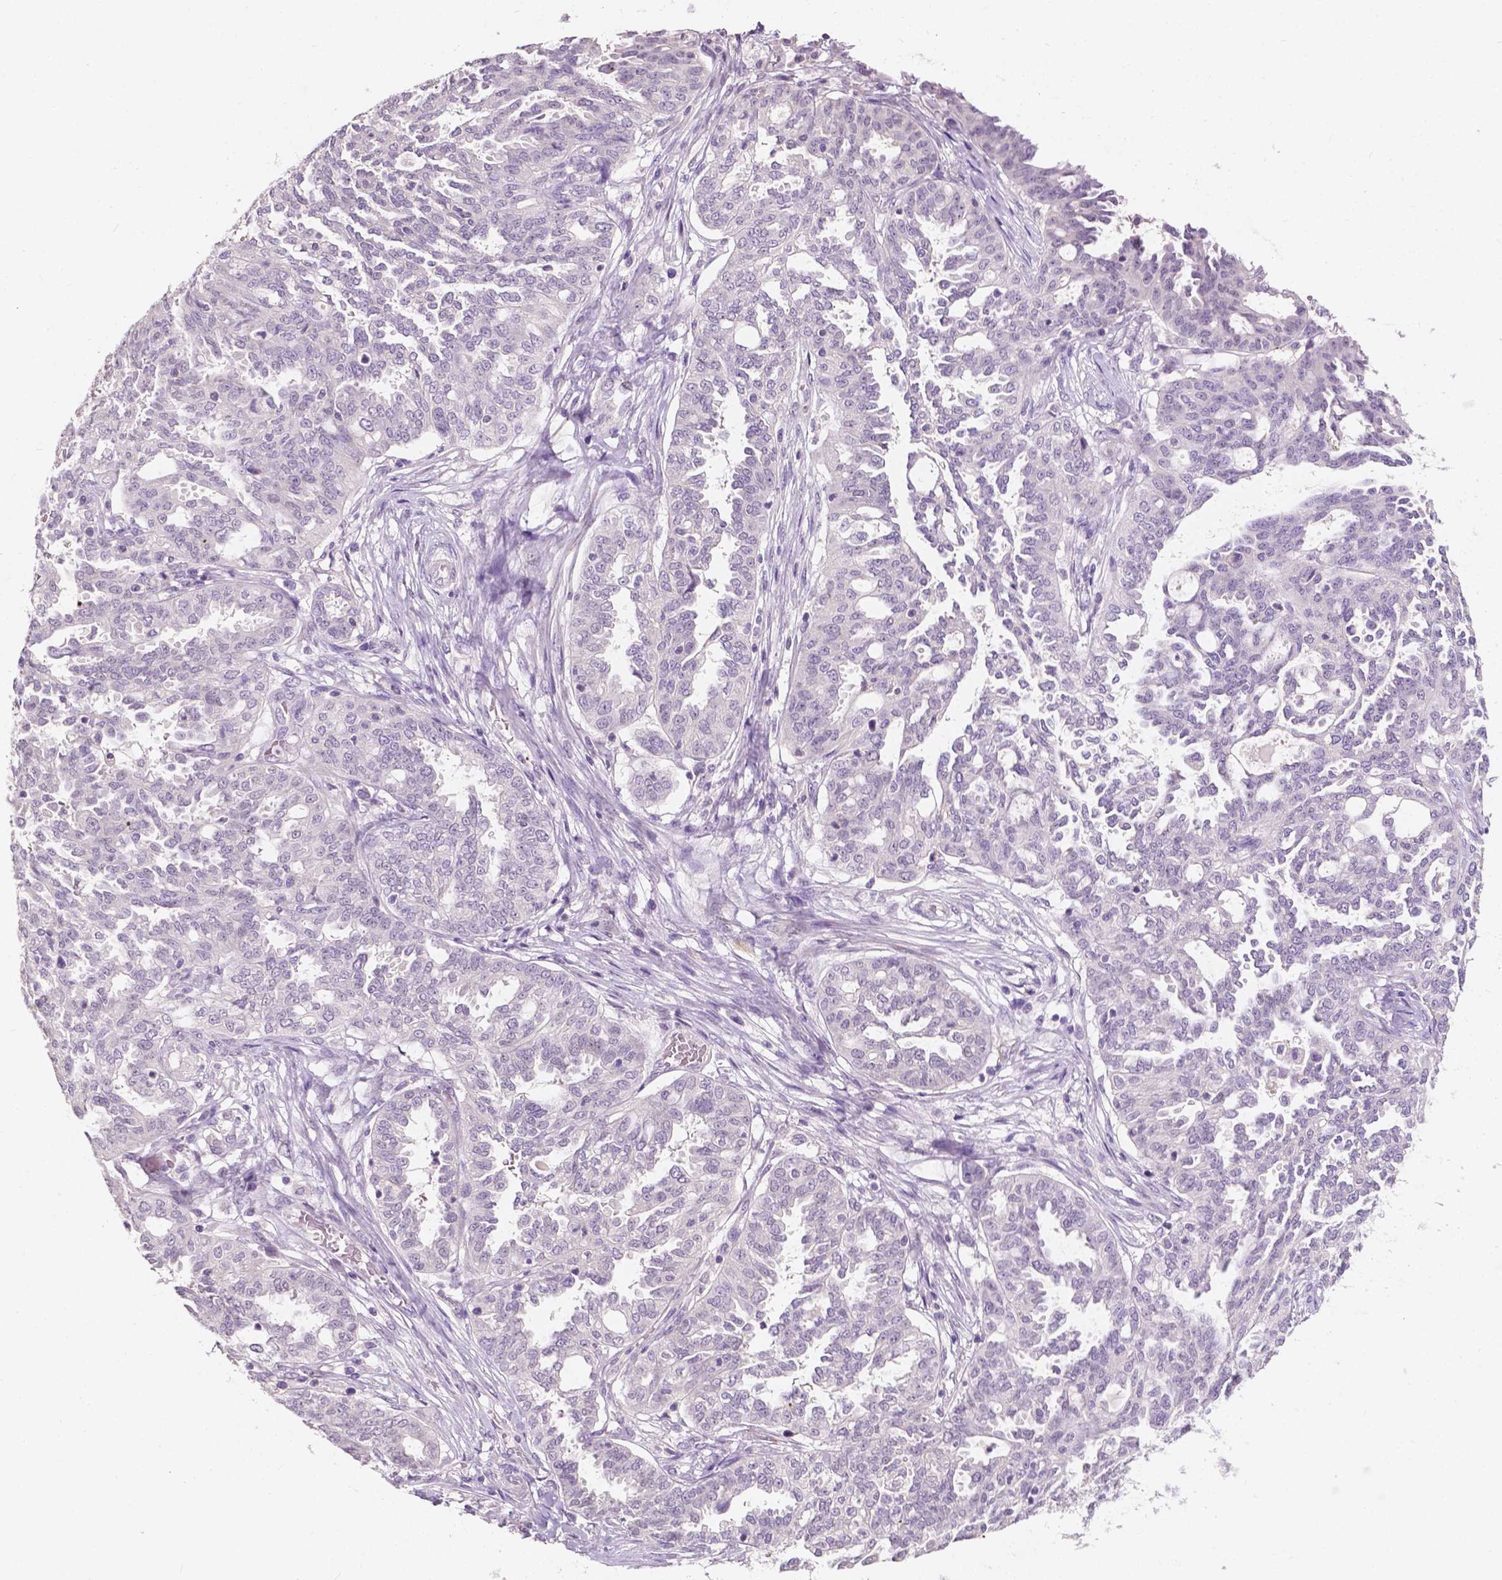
{"staining": {"intensity": "negative", "quantity": "none", "location": "none"}, "tissue": "ovarian cancer", "cell_type": "Tumor cells", "image_type": "cancer", "snomed": [{"axis": "morphology", "description": "Cystadenocarcinoma, serous, NOS"}, {"axis": "topography", "description": "Ovary"}], "caption": "Photomicrograph shows no protein staining in tumor cells of ovarian cancer (serous cystadenocarcinoma) tissue.", "gene": "SIRT2", "patient": {"sex": "female", "age": 67}}